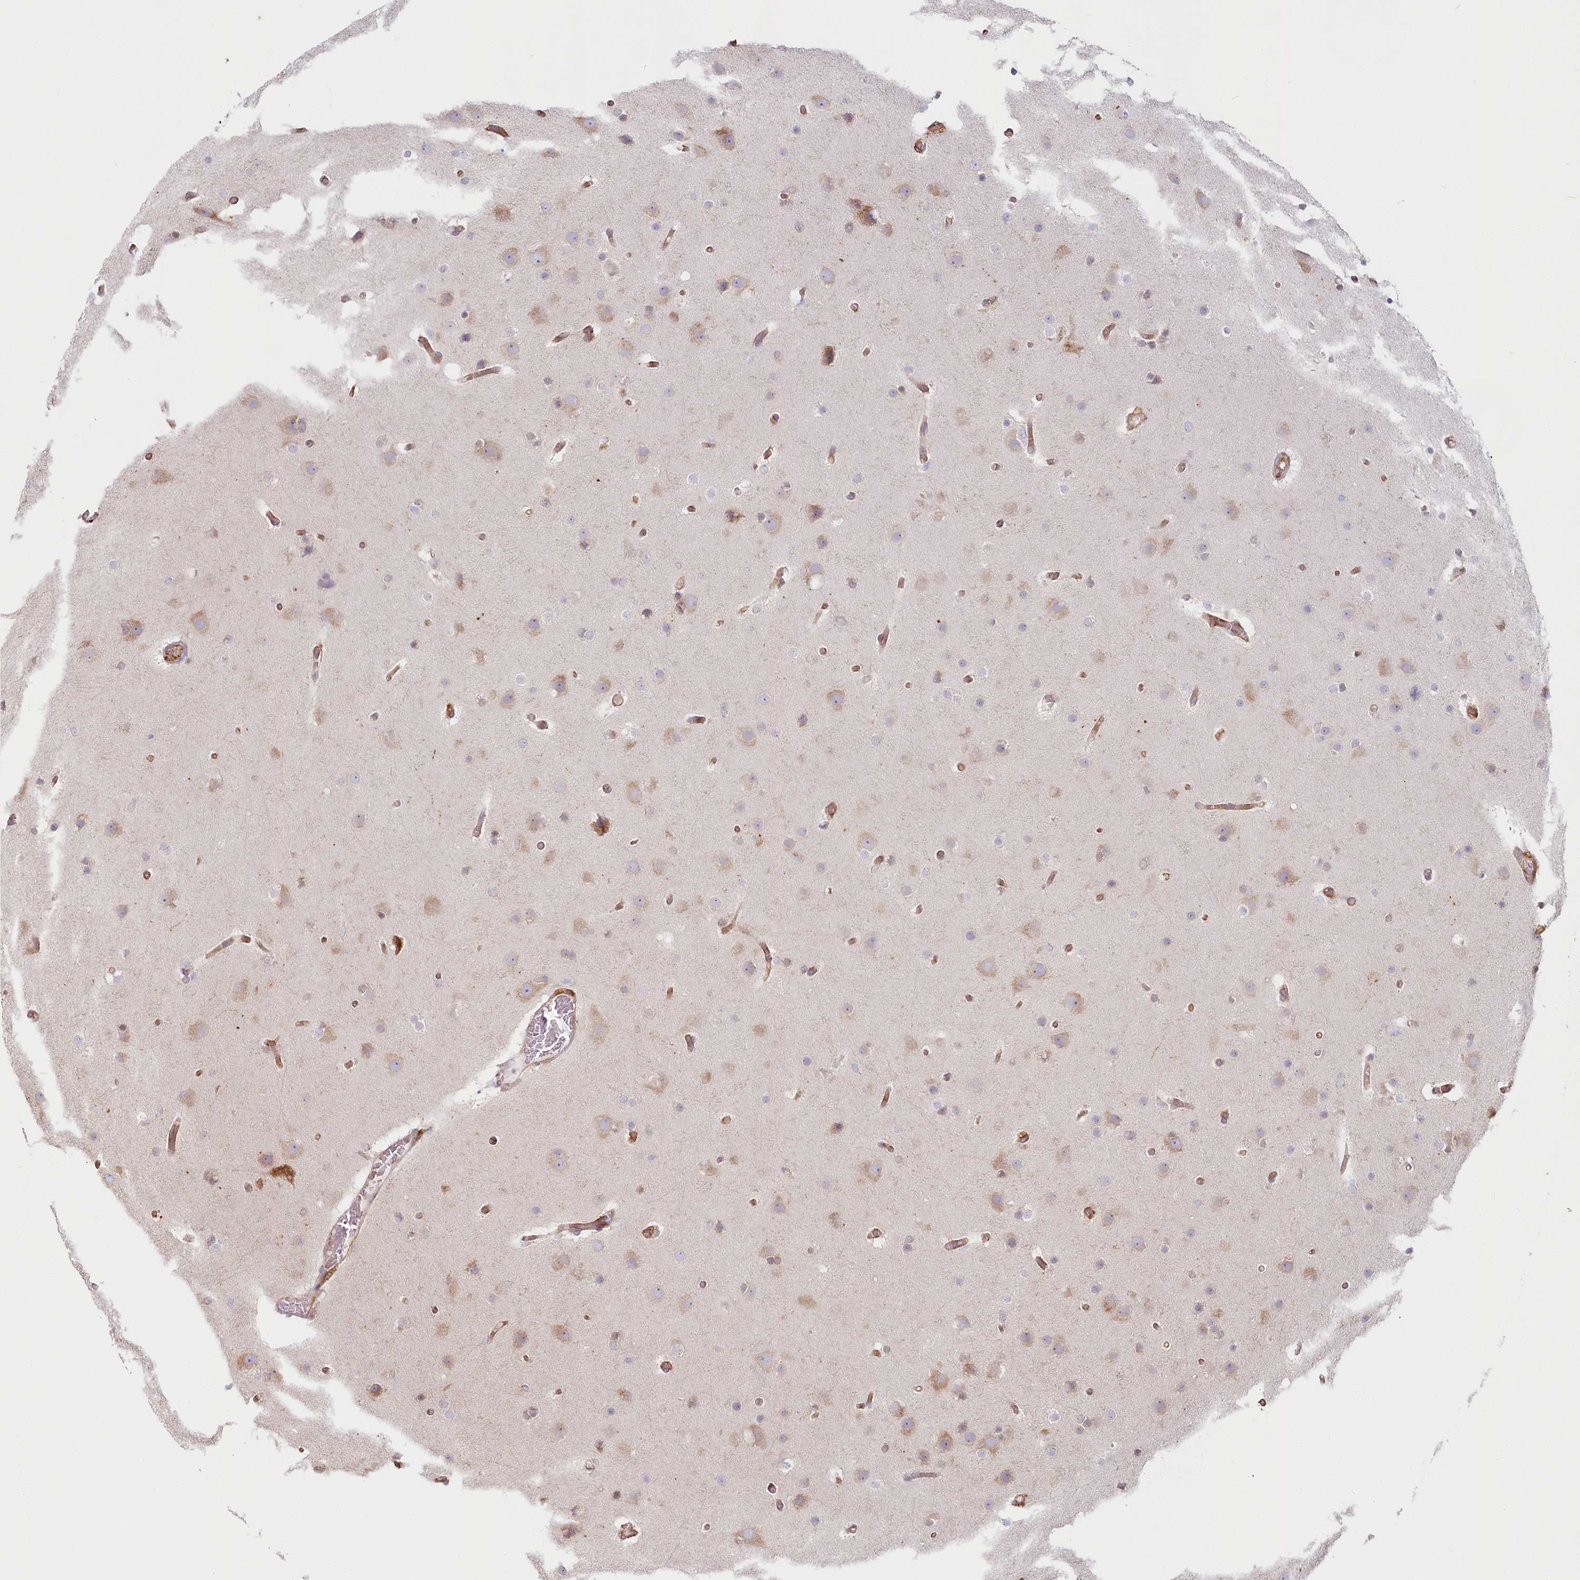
{"staining": {"intensity": "weak", "quantity": "<25%", "location": "cytoplasmic/membranous"}, "tissue": "glioma", "cell_type": "Tumor cells", "image_type": "cancer", "snomed": [{"axis": "morphology", "description": "Glioma, malignant, High grade"}, {"axis": "topography", "description": "Cerebral cortex"}], "caption": "Image shows no significant protein expression in tumor cells of malignant high-grade glioma.", "gene": "HARS2", "patient": {"sex": "female", "age": 36}}